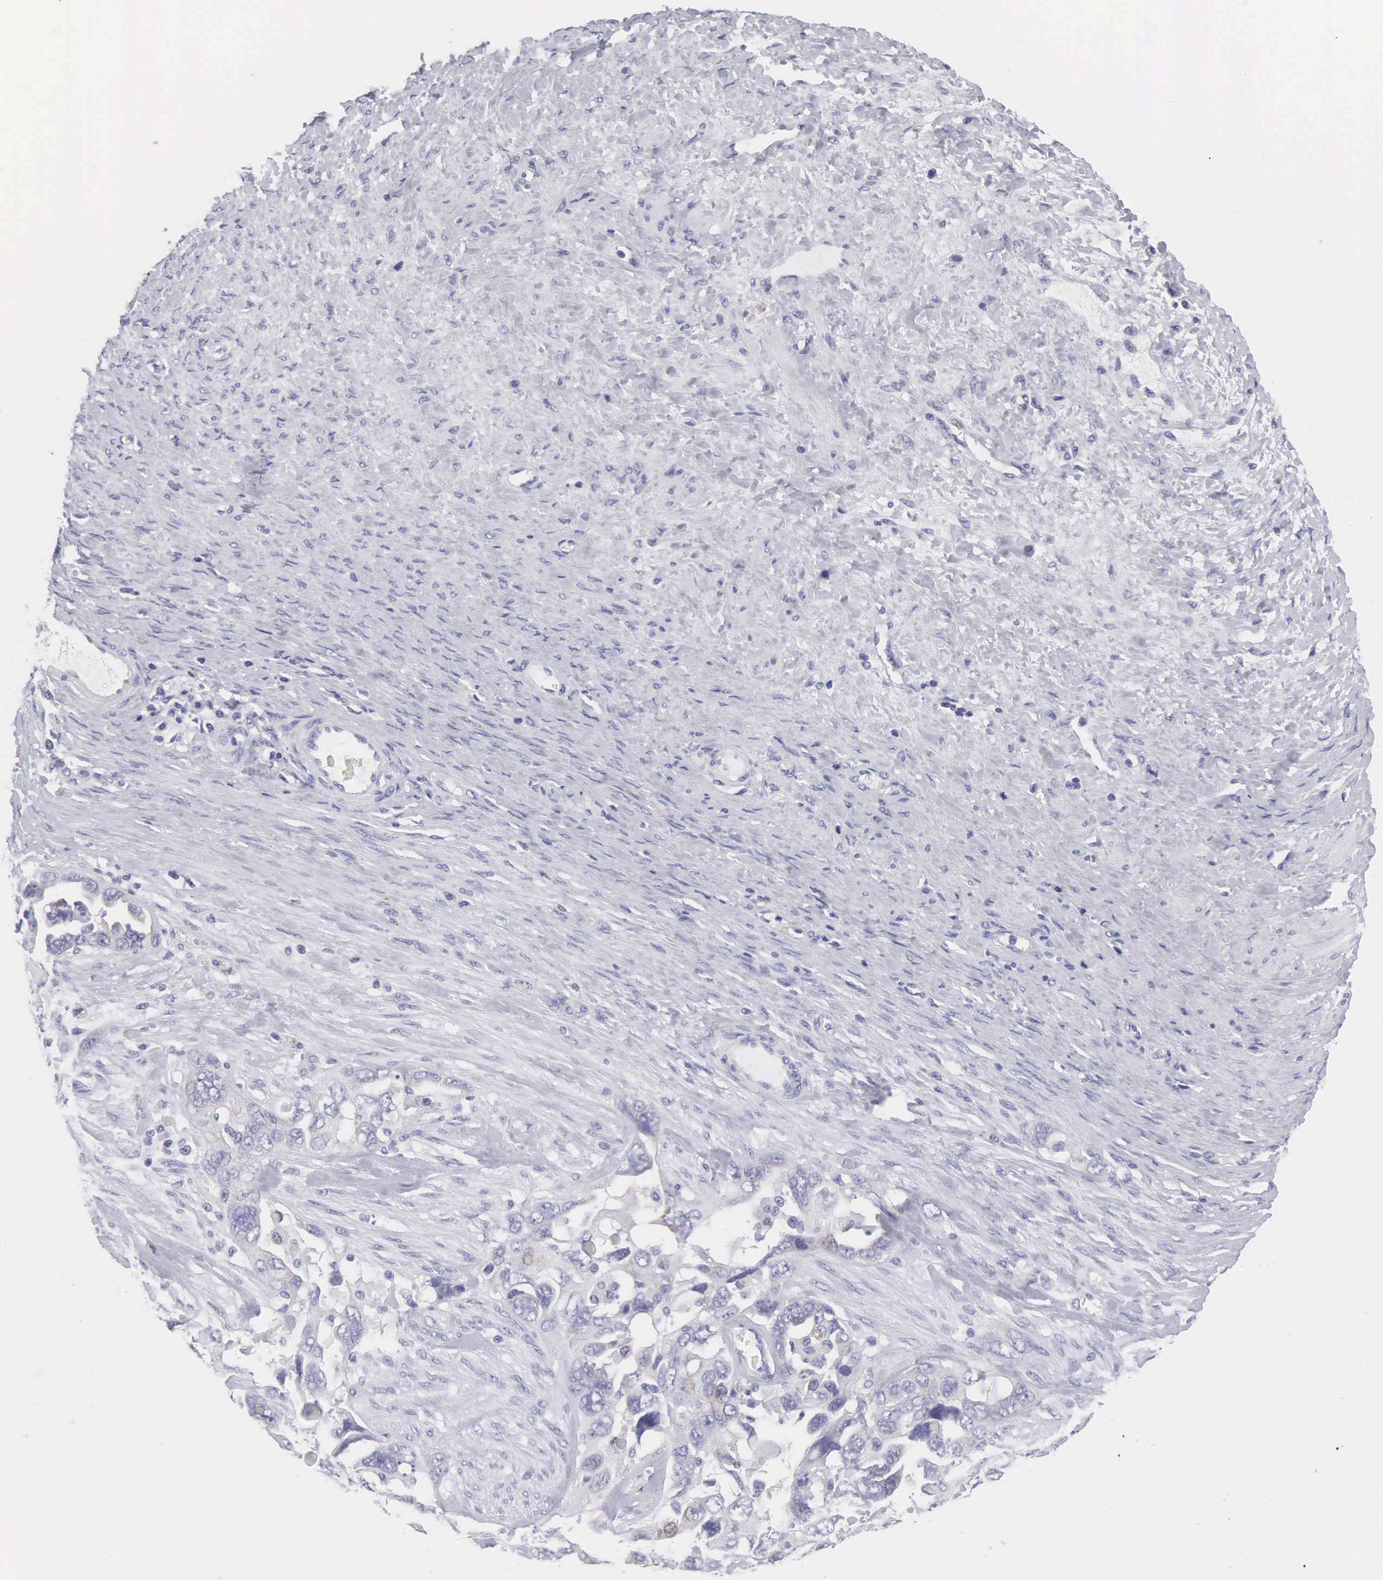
{"staining": {"intensity": "negative", "quantity": "none", "location": "none"}, "tissue": "ovarian cancer", "cell_type": "Tumor cells", "image_type": "cancer", "snomed": [{"axis": "morphology", "description": "Cystadenocarcinoma, serous, NOS"}, {"axis": "topography", "description": "Ovary"}], "caption": "This photomicrograph is of ovarian cancer (serous cystadenocarcinoma) stained with immunohistochemistry (IHC) to label a protein in brown with the nuclei are counter-stained blue. There is no positivity in tumor cells.", "gene": "SLITRK4", "patient": {"sex": "female", "age": 63}}